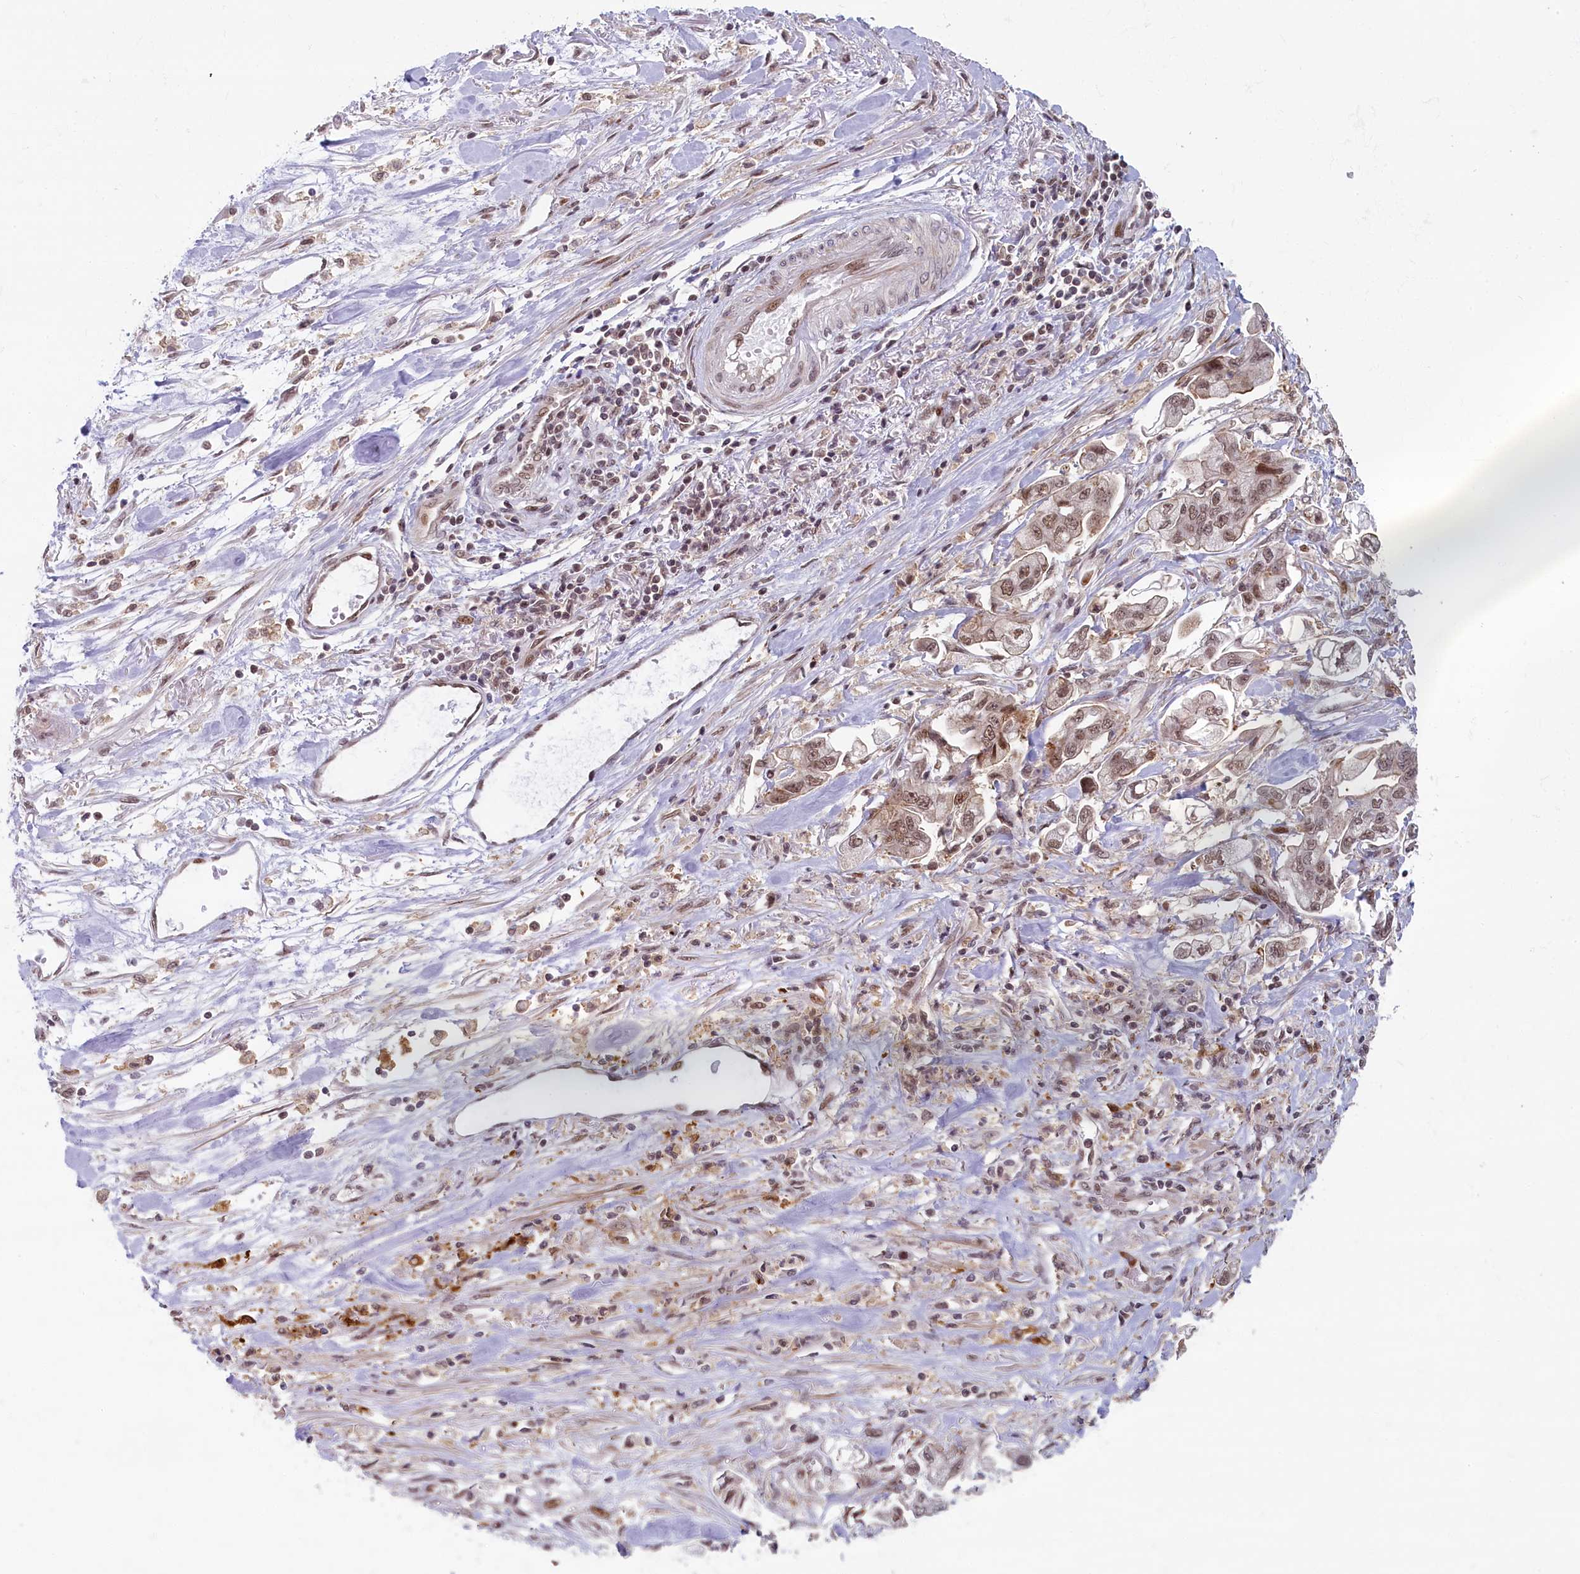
{"staining": {"intensity": "moderate", "quantity": ">75%", "location": "nuclear"}, "tissue": "stomach cancer", "cell_type": "Tumor cells", "image_type": "cancer", "snomed": [{"axis": "morphology", "description": "Adenocarcinoma, NOS"}, {"axis": "topography", "description": "Stomach"}], "caption": "Human stomach adenocarcinoma stained with a brown dye displays moderate nuclear positive expression in approximately >75% of tumor cells.", "gene": "FCHO1", "patient": {"sex": "male", "age": 62}}